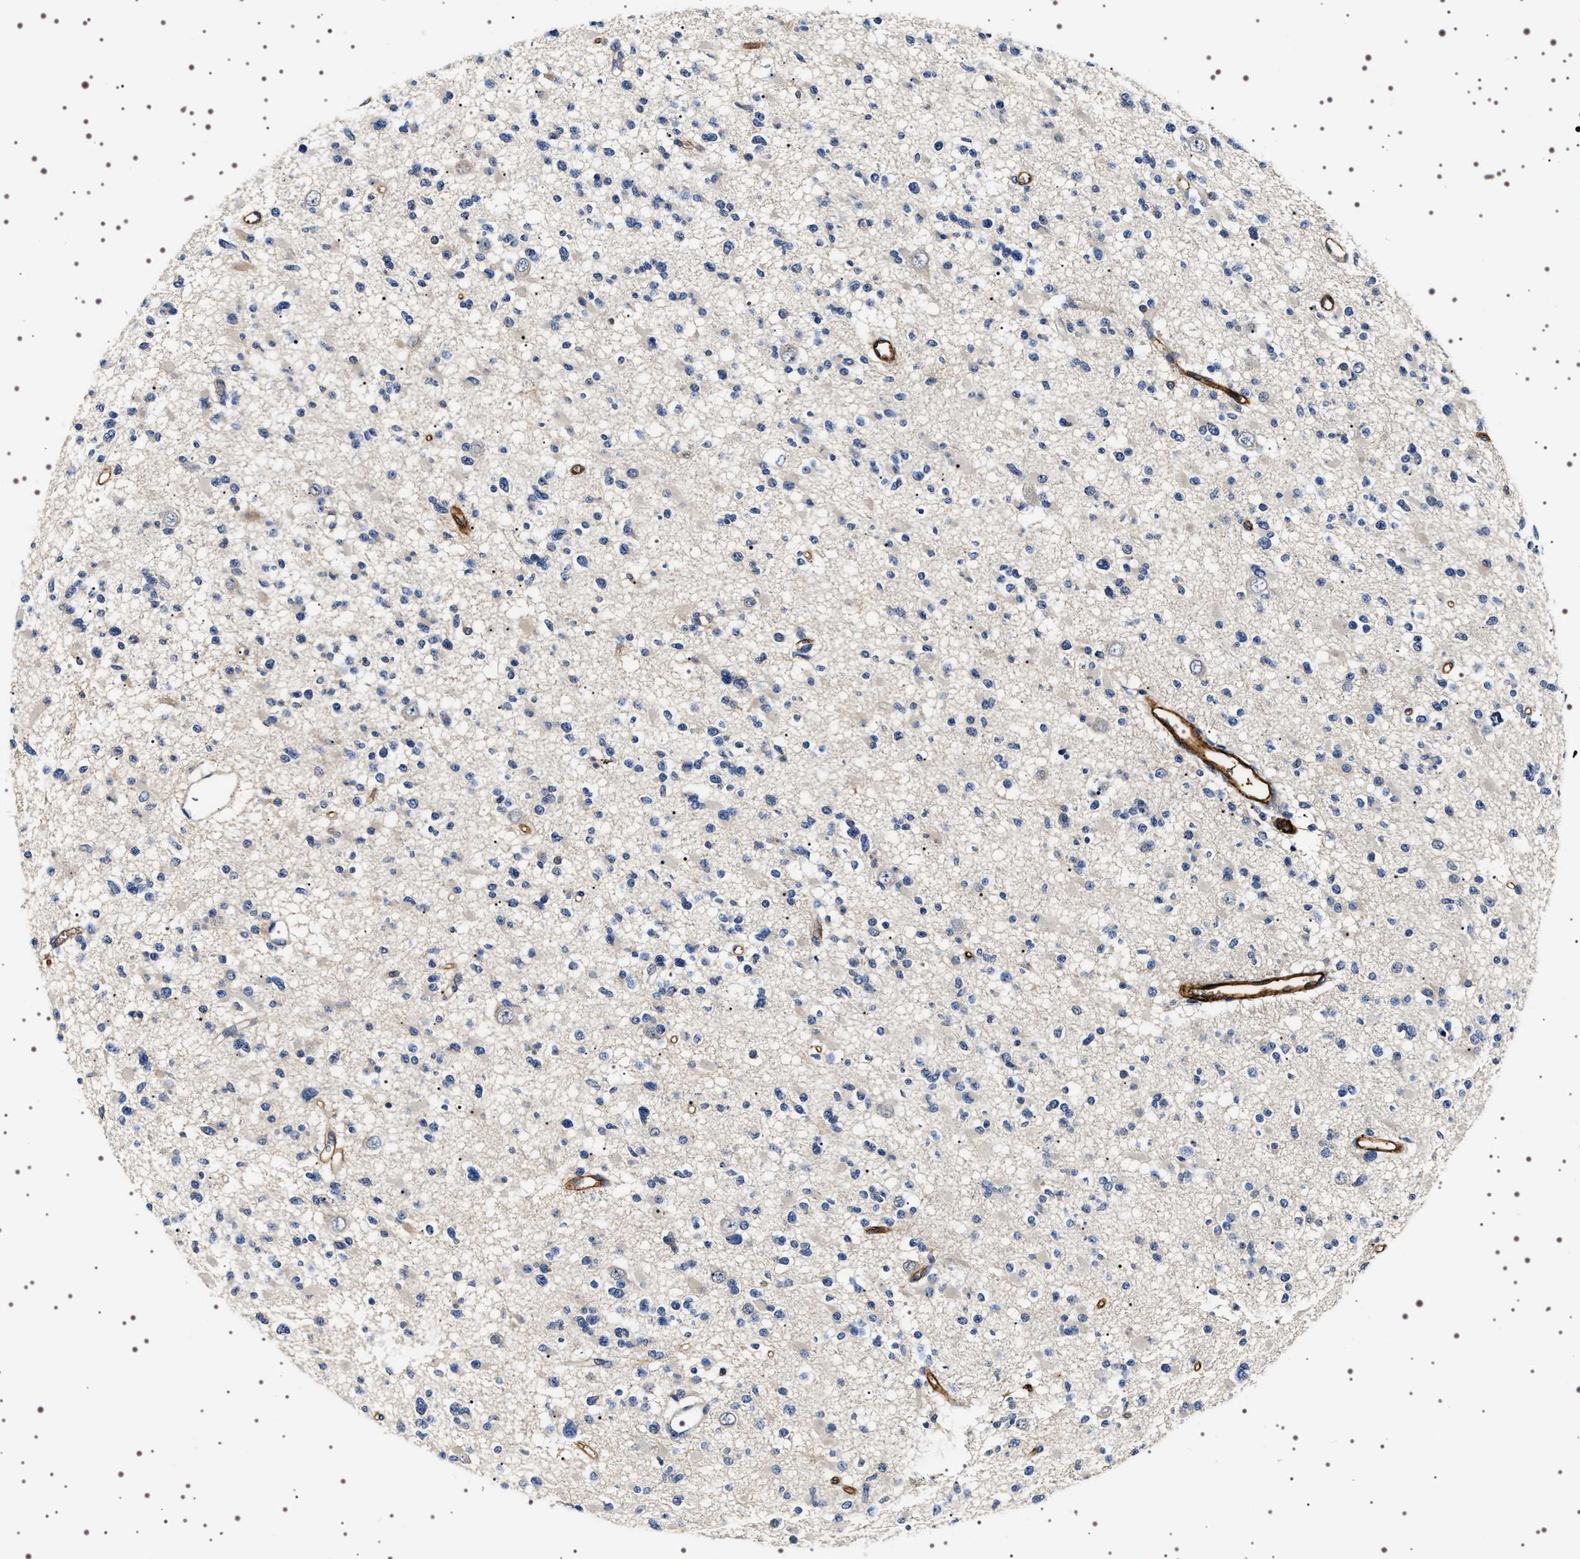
{"staining": {"intensity": "negative", "quantity": "none", "location": "none"}, "tissue": "glioma", "cell_type": "Tumor cells", "image_type": "cancer", "snomed": [{"axis": "morphology", "description": "Glioma, malignant, Low grade"}, {"axis": "topography", "description": "Brain"}], "caption": "There is no significant expression in tumor cells of glioma.", "gene": "ALPL", "patient": {"sex": "female", "age": 22}}